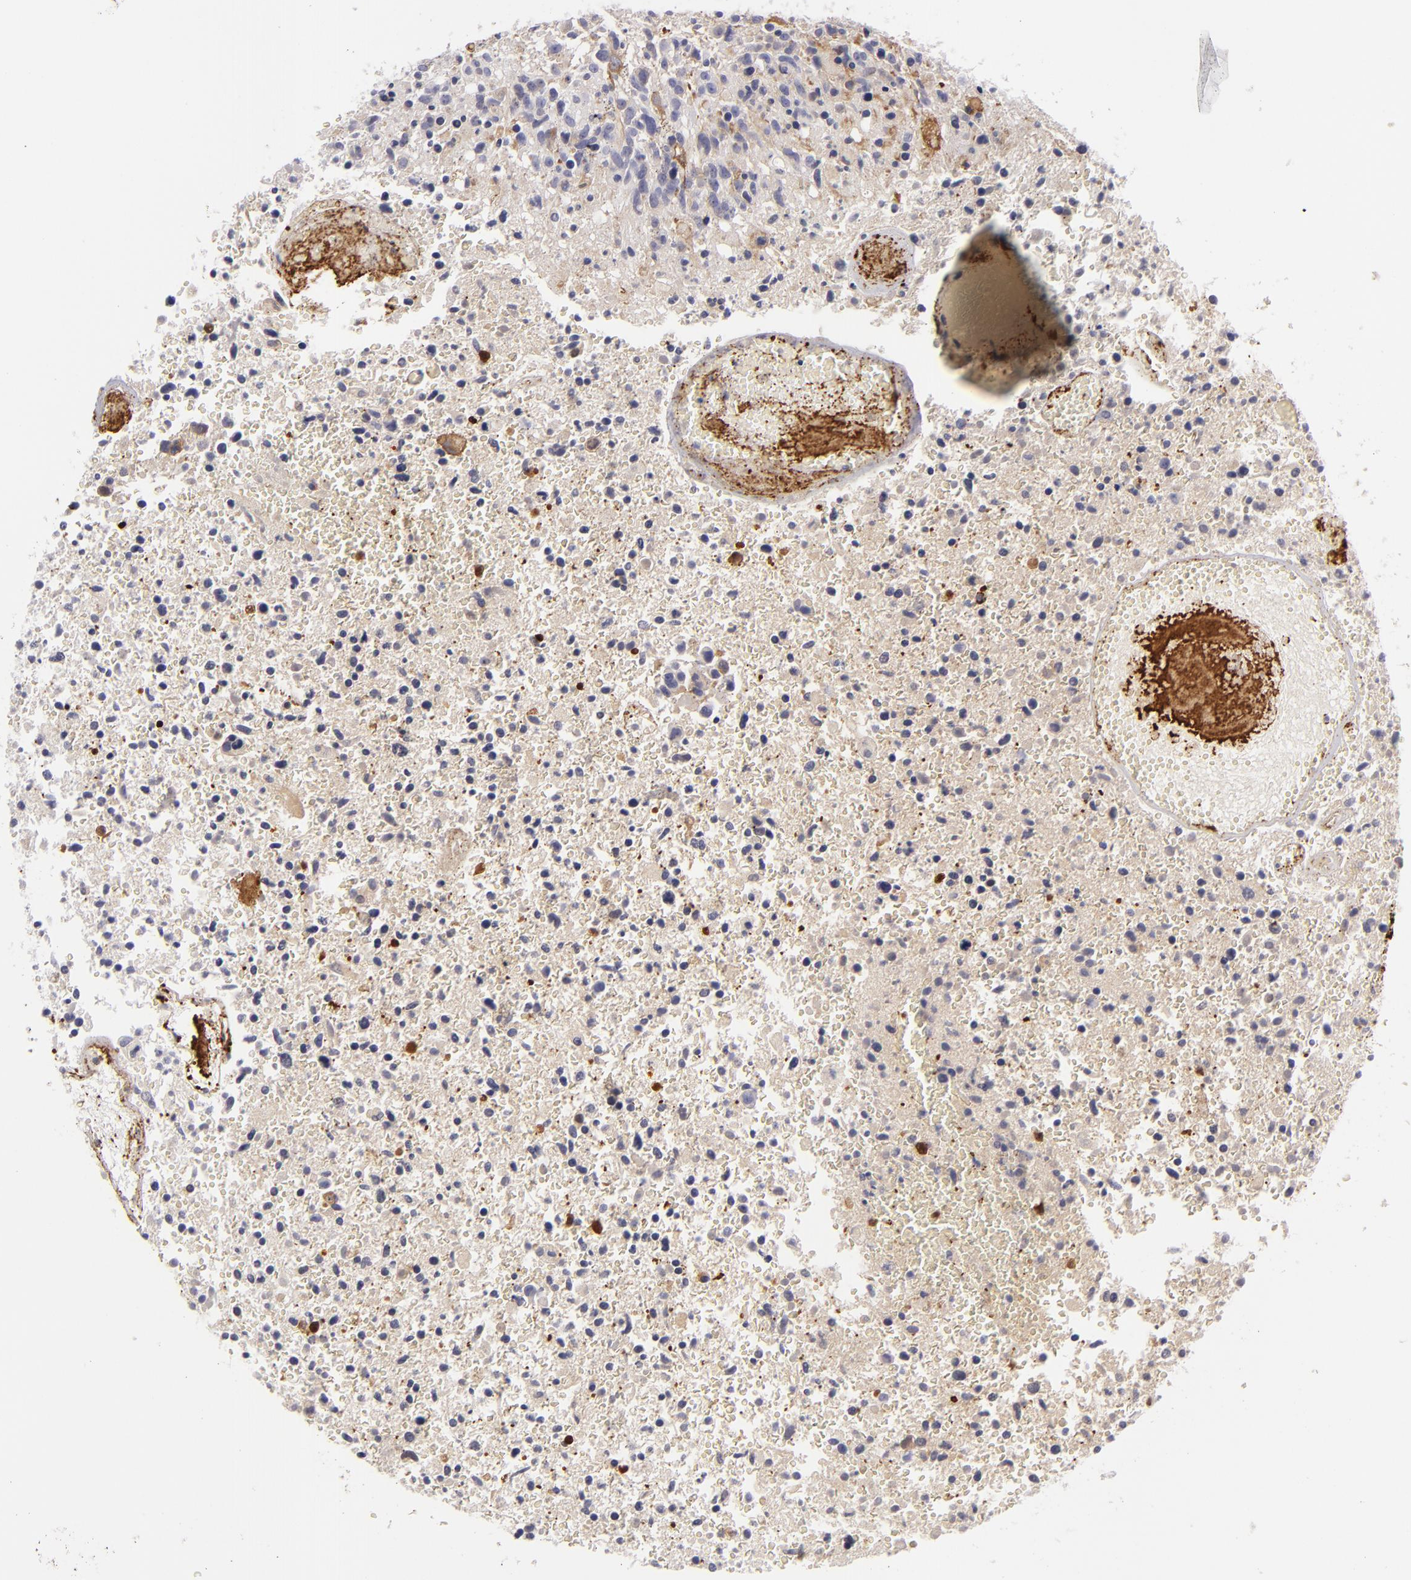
{"staining": {"intensity": "negative", "quantity": "none", "location": "none"}, "tissue": "glioma", "cell_type": "Tumor cells", "image_type": "cancer", "snomed": [{"axis": "morphology", "description": "Glioma, malignant, High grade"}, {"axis": "topography", "description": "Brain"}], "caption": "Tumor cells show no significant staining in malignant high-grade glioma. (IHC, brightfield microscopy, high magnification).", "gene": "VCL", "patient": {"sex": "male", "age": 72}}